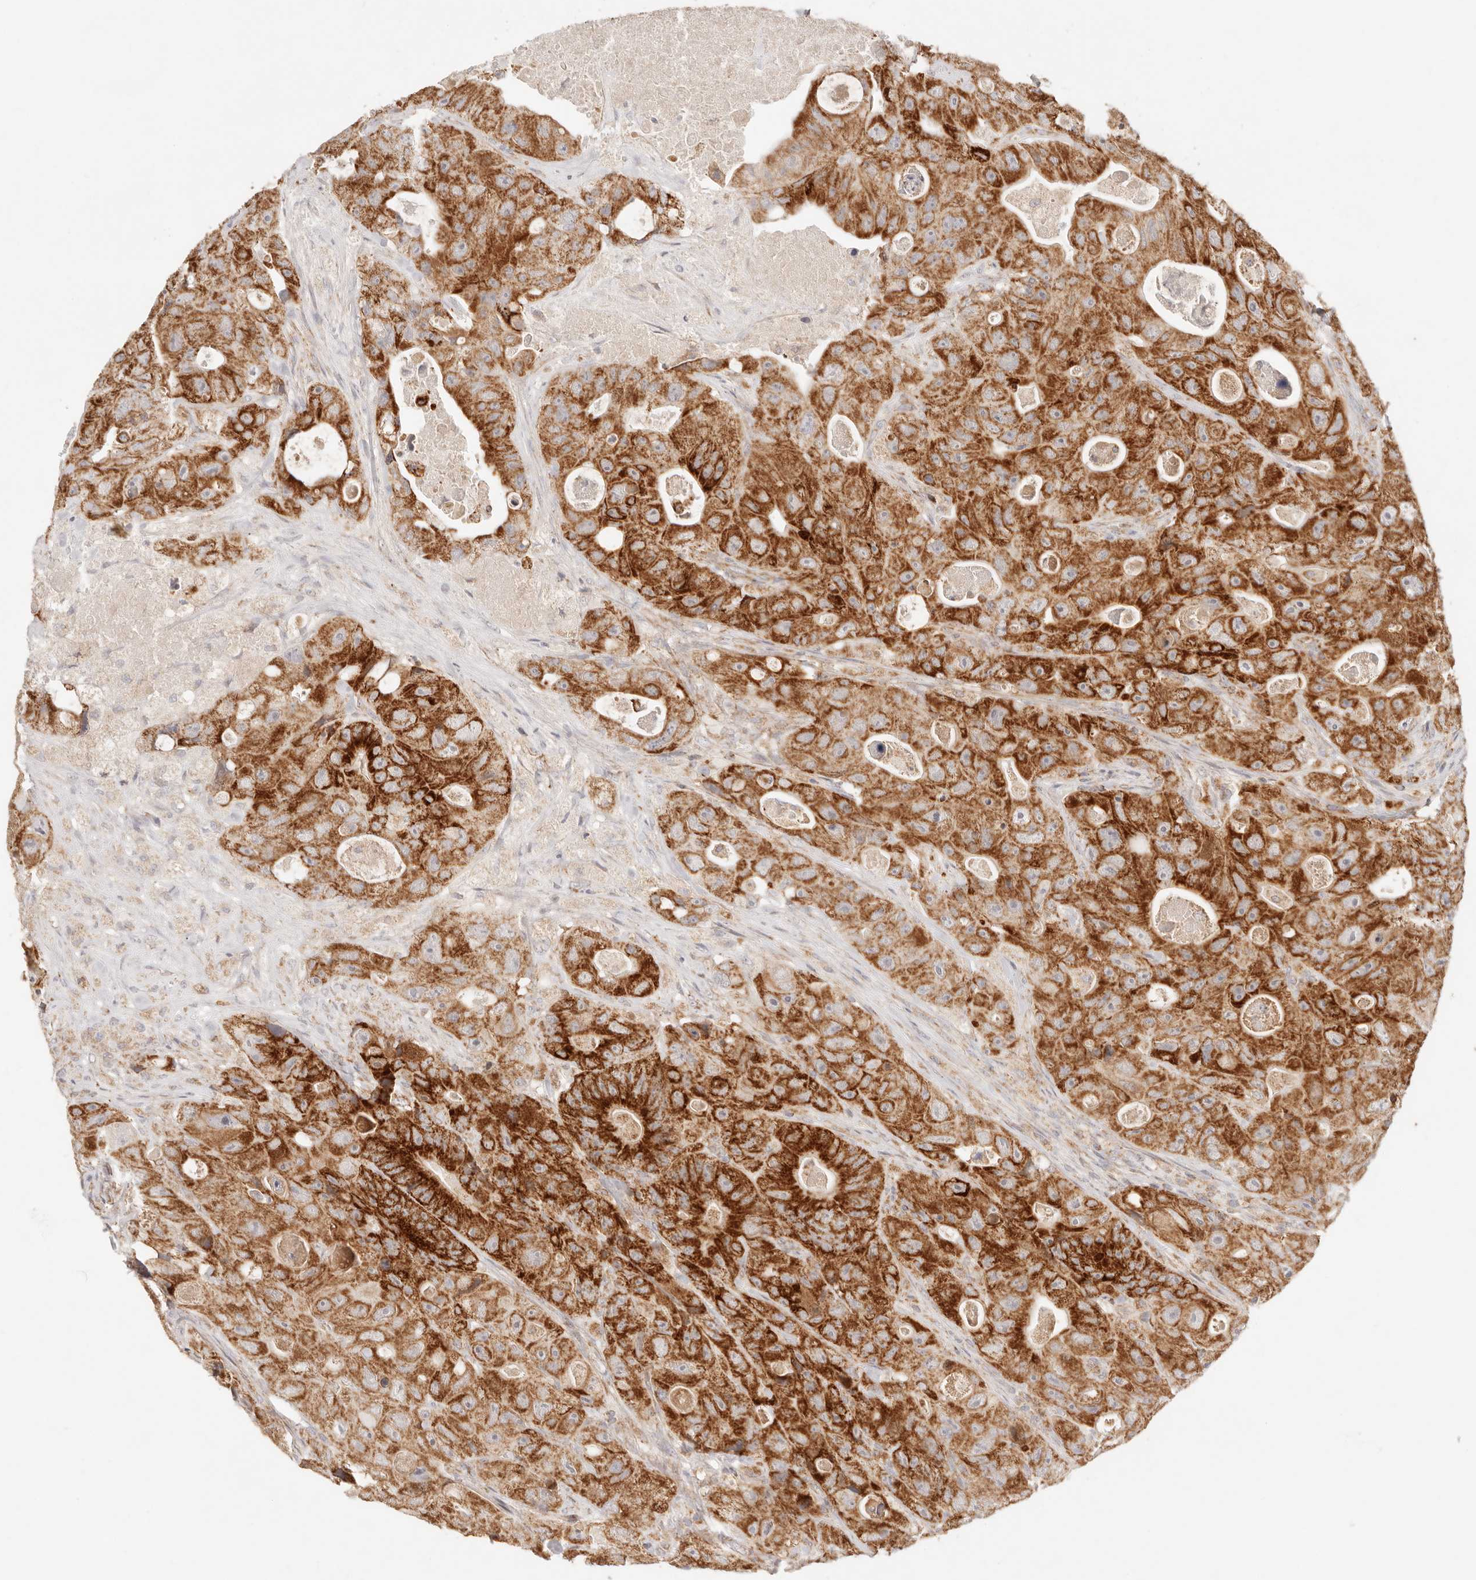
{"staining": {"intensity": "strong", "quantity": ">75%", "location": "cytoplasmic/membranous"}, "tissue": "colorectal cancer", "cell_type": "Tumor cells", "image_type": "cancer", "snomed": [{"axis": "morphology", "description": "Adenocarcinoma, NOS"}, {"axis": "topography", "description": "Colon"}], "caption": "The immunohistochemical stain highlights strong cytoplasmic/membranous staining in tumor cells of colorectal cancer tissue. Using DAB (brown) and hematoxylin (blue) stains, captured at high magnification using brightfield microscopy.", "gene": "COA6", "patient": {"sex": "female", "age": 46}}